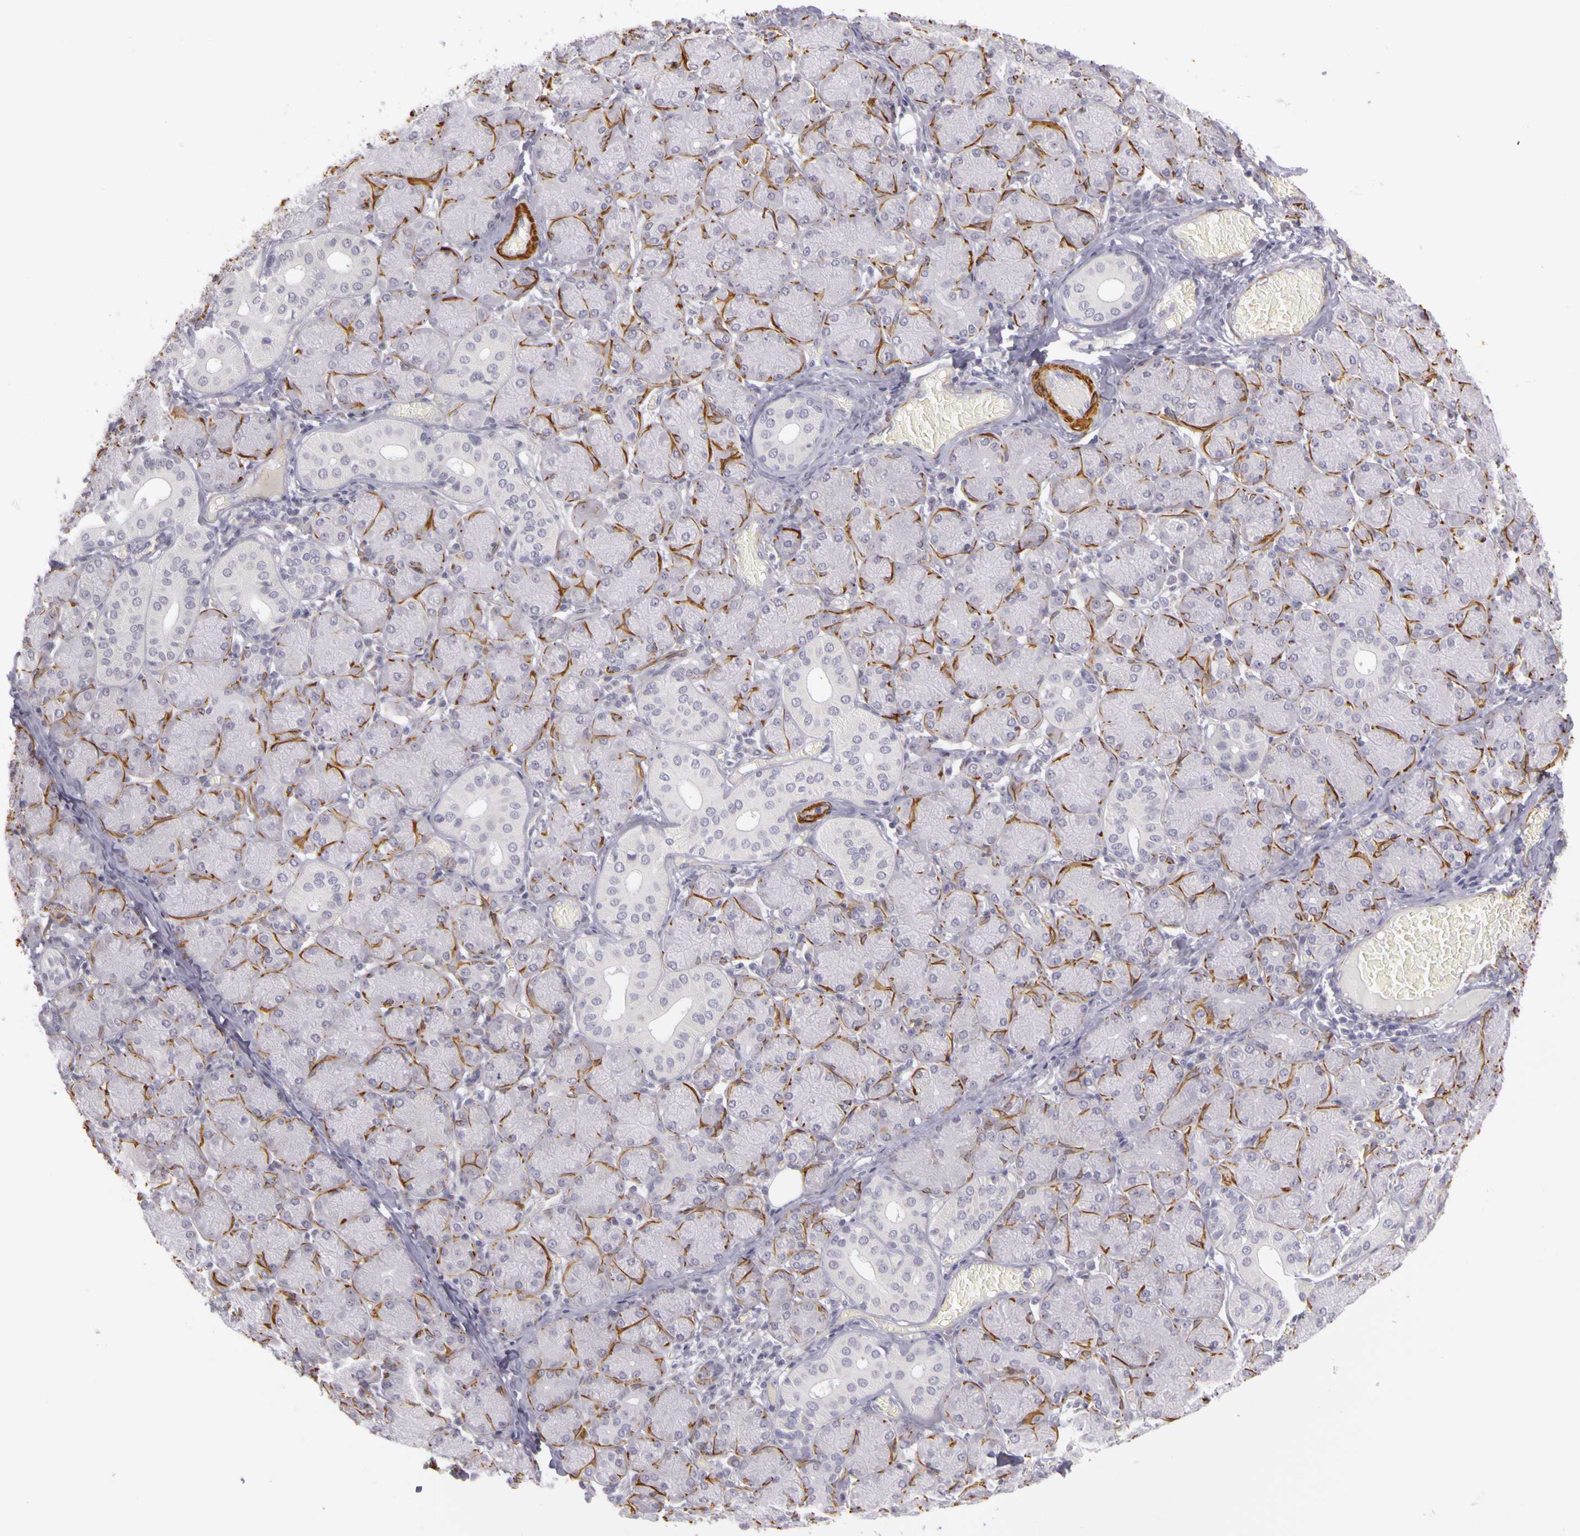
{"staining": {"intensity": "moderate", "quantity": ">75%", "location": "cytoplasmic/membranous"}, "tissue": "salivary gland", "cell_type": "Glandular cells", "image_type": "normal", "snomed": [{"axis": "morphology", "description": "Normal tissue, NOS"}, {"axis": "topography", "description": "Salivary gland"}], "caption": "A high-resolution image shows IHC staining of unremarkable salivary gland, which demonstrates moderate cytoplasmic/membranous positivity in about >75% of glandular cells.", "gene": "CNTN2", "patient": {"sex": "female", "age": 24}}